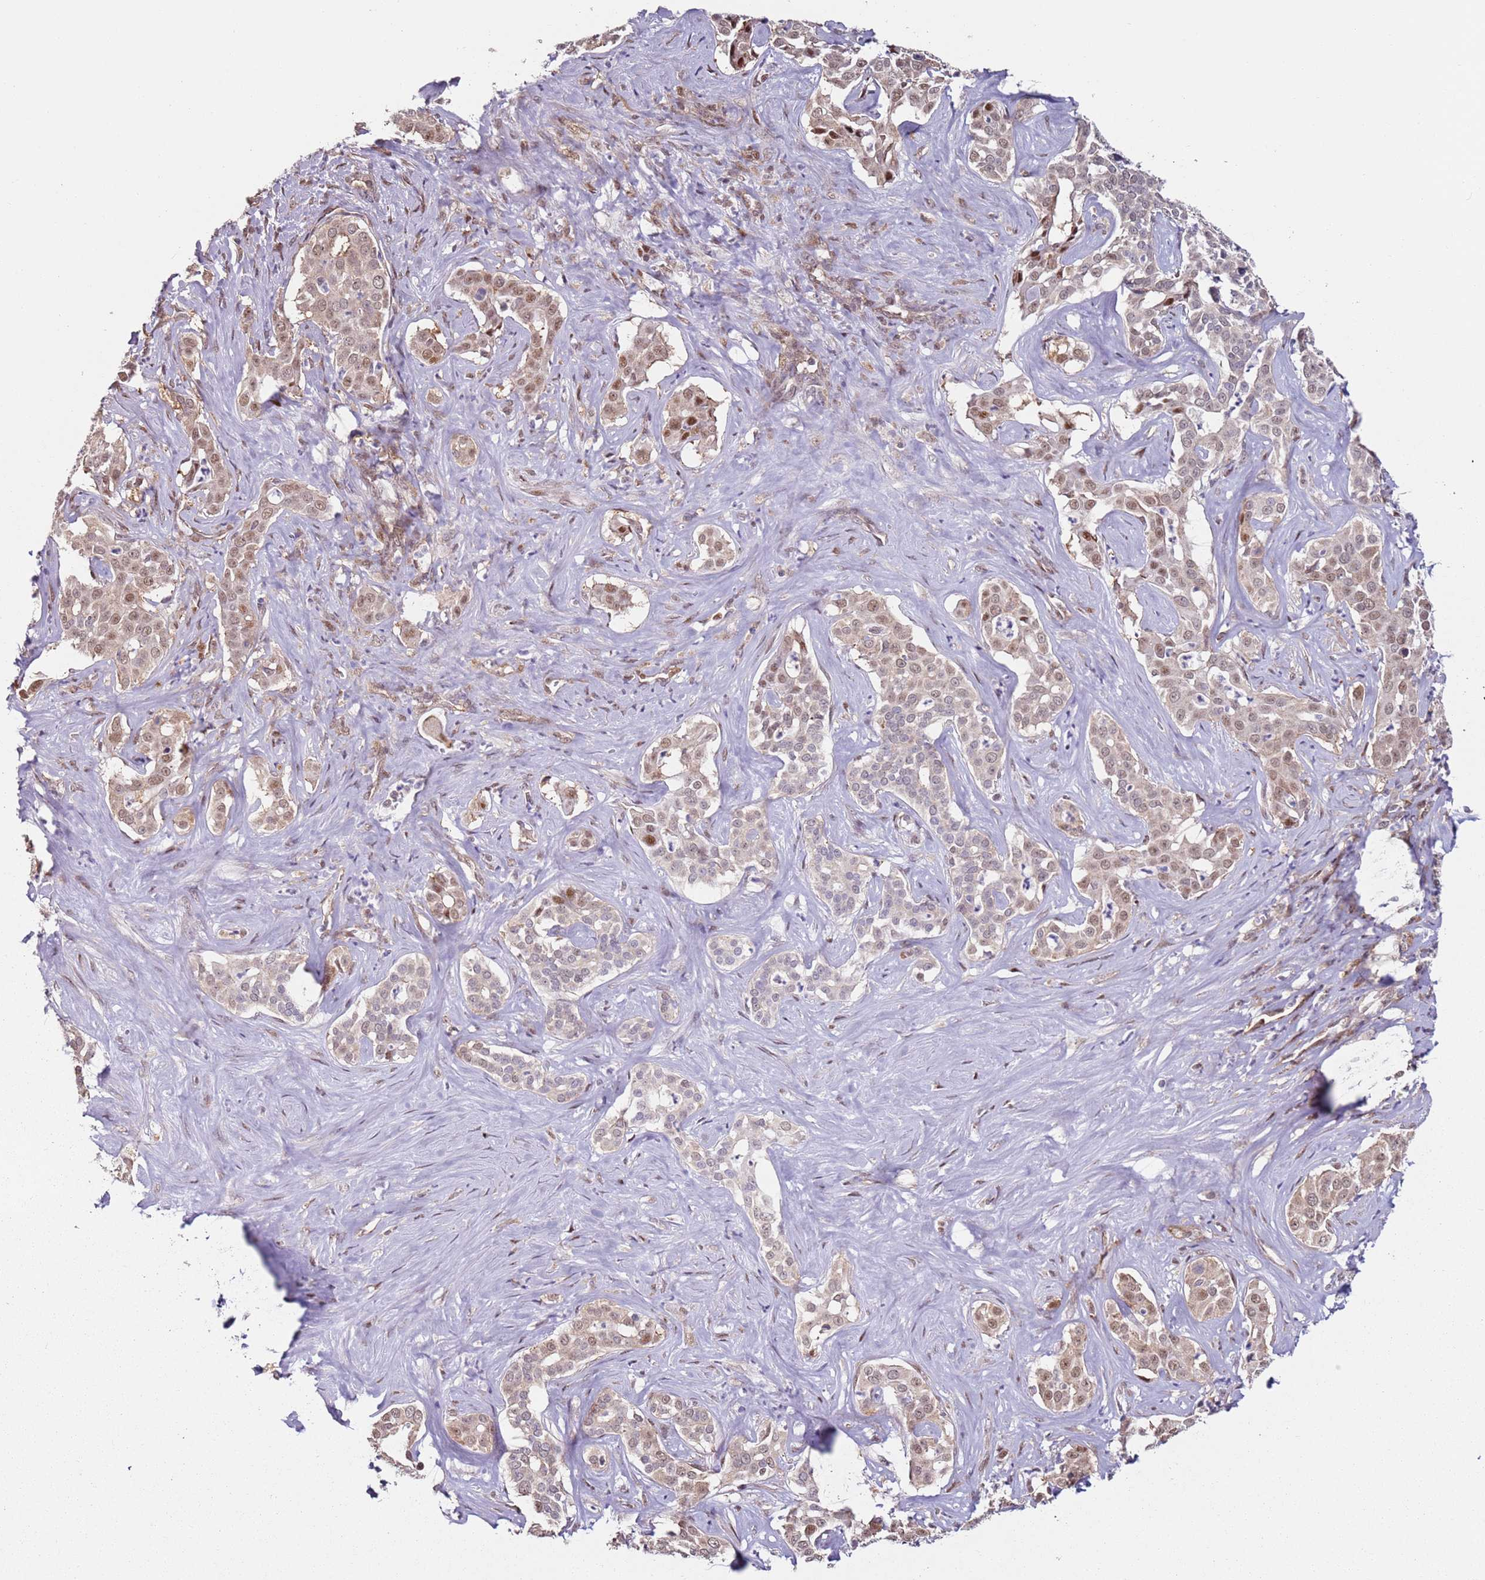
{"staining": {"intensity": "moderate", "quantity": "25%-75%", "location": "cytoplasmic/membranous,nuclear"}, "tissue": "liver cancer", "cell_type": "Tumor cells", "image_type": "cancer", "snomed": [{"axis": "morphology", "description": "Cholangiocarcinoma"}, {"axis": "topography", "description": "Liver"}], "caption": "IHC image of neoplastic tissue: cholangiocarcinoma (liver) stained using IHC reveals medium levels of moderate protein expression localized specifically in the cytoplasmic/membranous and nuclear of tumor cells, appearing as a cytoplasmic/membranous and nuclear brown color.", "gene": "PSMD4", "patient": {"sex": "male", "age": 67}}